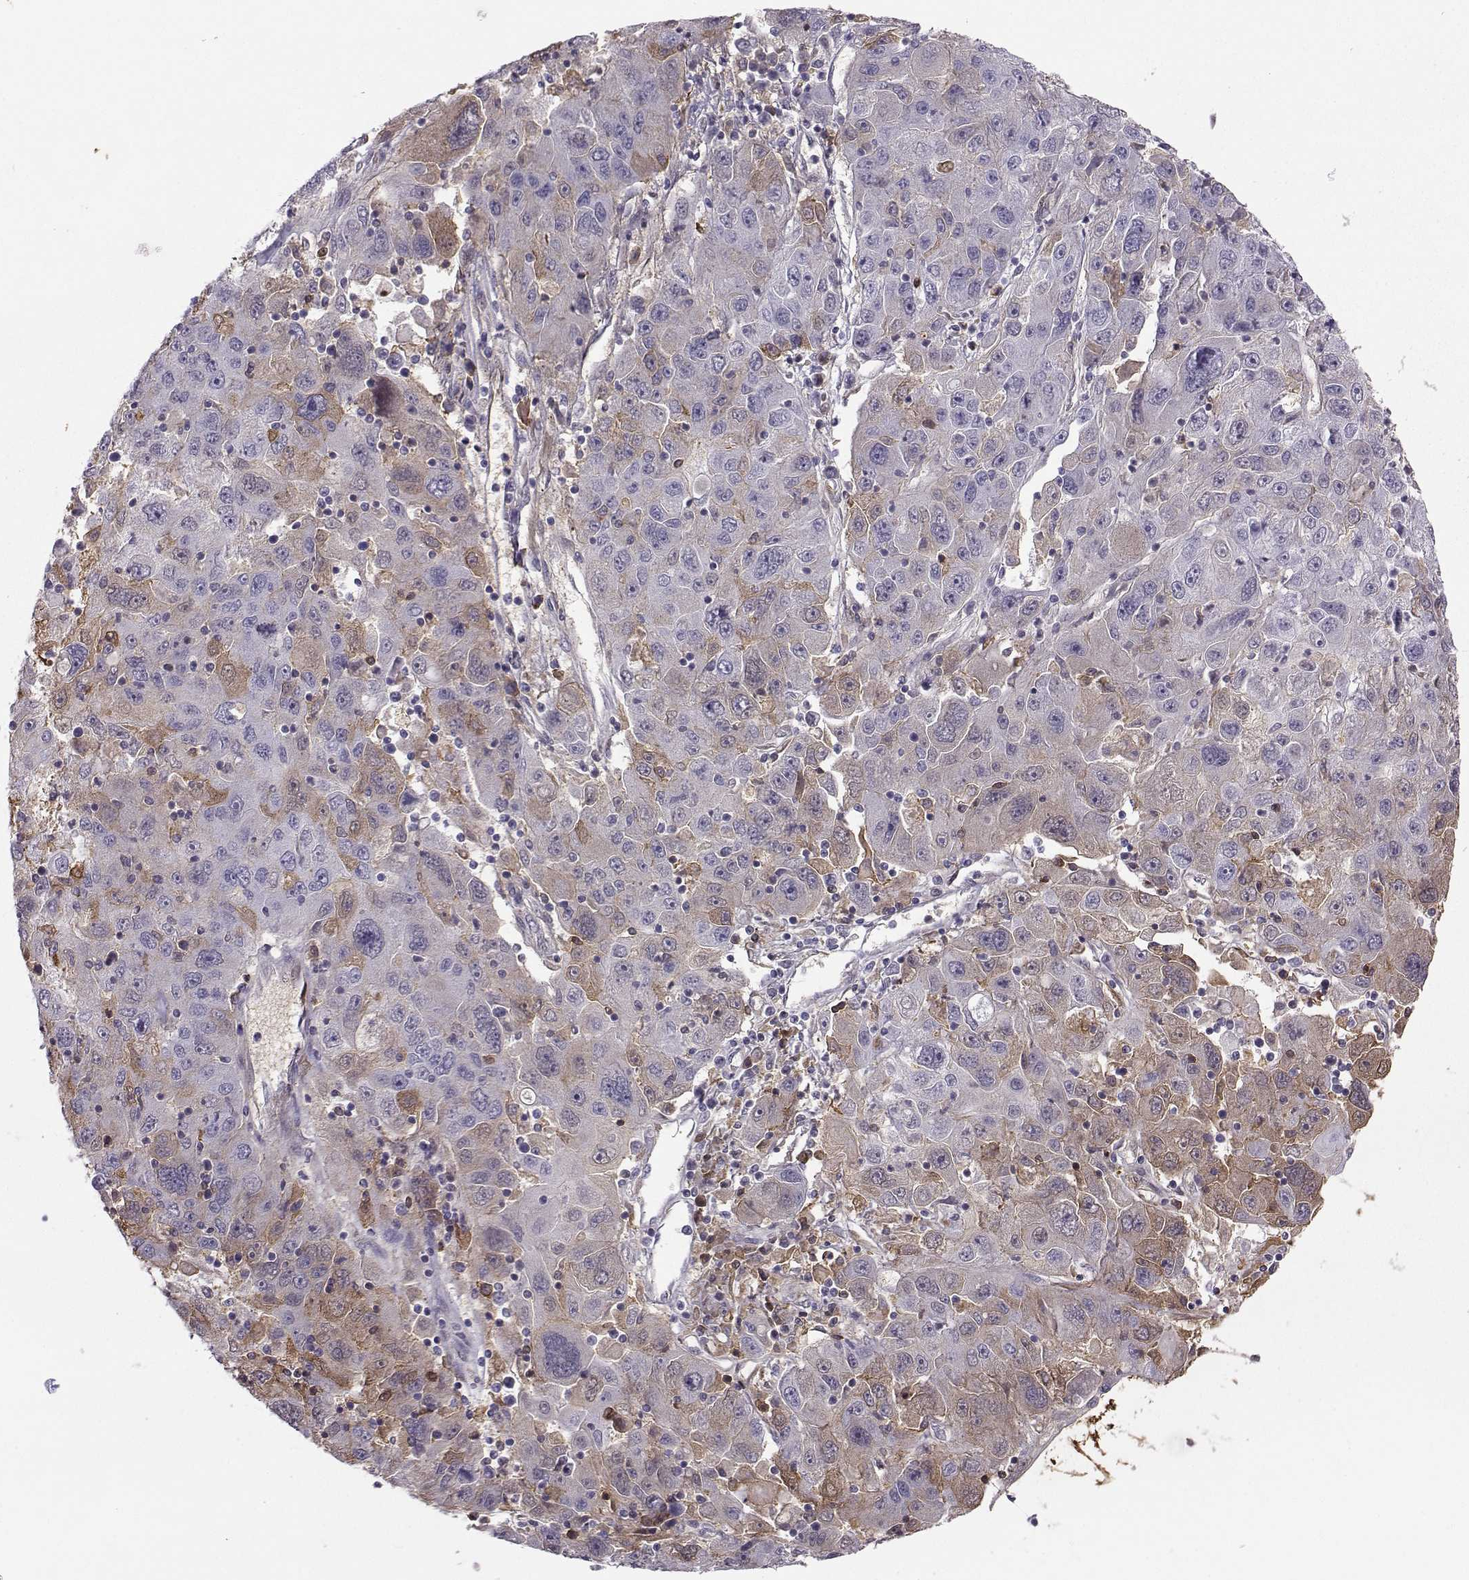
{"staining": {"intensity": "moderate", "quantity": "<25%", "location": "cytoplasmic/membranous"}, "tissue": "stomach cancer", "cell_type": "Tumor cells", "image_type": "cancer", "snomed": [{"axis": "morphology", "description": "Adenocarcinoma, NOS"}, {"axis": "topography", "description": "Stomach"}], "caption": "Immunohistochemistry (IHC) staining of stomach adenocarcinoma, which exhibits low levels of moderate cytoplasmic/membranous positivity in about <25% of tumor cells indicating moderate cytoplasmic/membranous protein staining. The staining was performed using DAB (3,3'-diaminobenzidine) (brown) for protein detection and nuclei were counterstained in hematoxylin (blue).", "gene": "LHX1", "patient": {"sex": "male", "age": 56}}